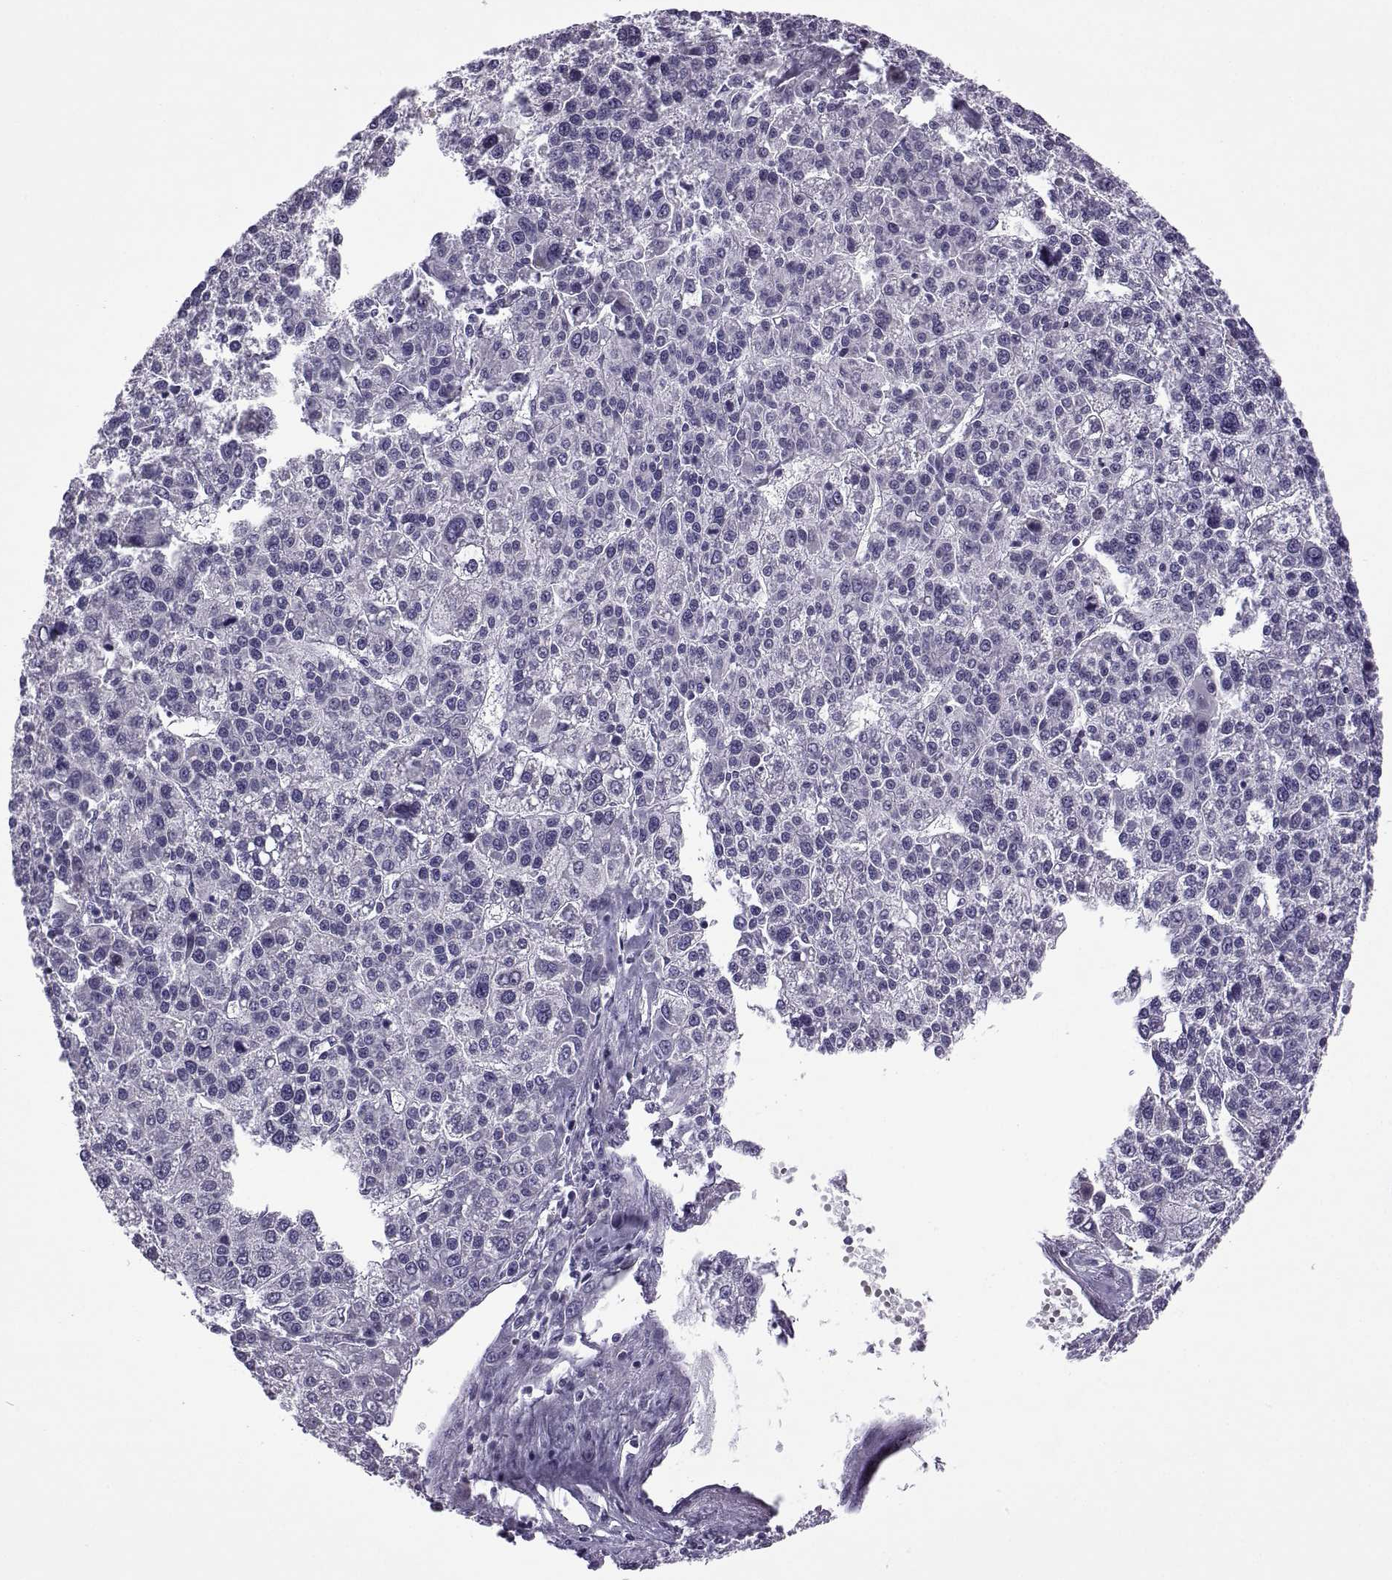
{"staining": {"intensity": "negative", "quantity": "none", "location": "none"}, "tissue": "liver cancer", "cell_type": "Tumor cells", "image_type": "cancer", "snomed": [{"axis": "morphology", "description": "Carcinoma, Hepatocellular, NOS"}, {"axis": "topography", "description": "Liver"}], "caption": "The photomicrograph shows no staining of tumor cells in liver cancer (hepatocellular carcinoma).", "gene": "OIP5", "patient": {"sex": "female", "age": 58}}